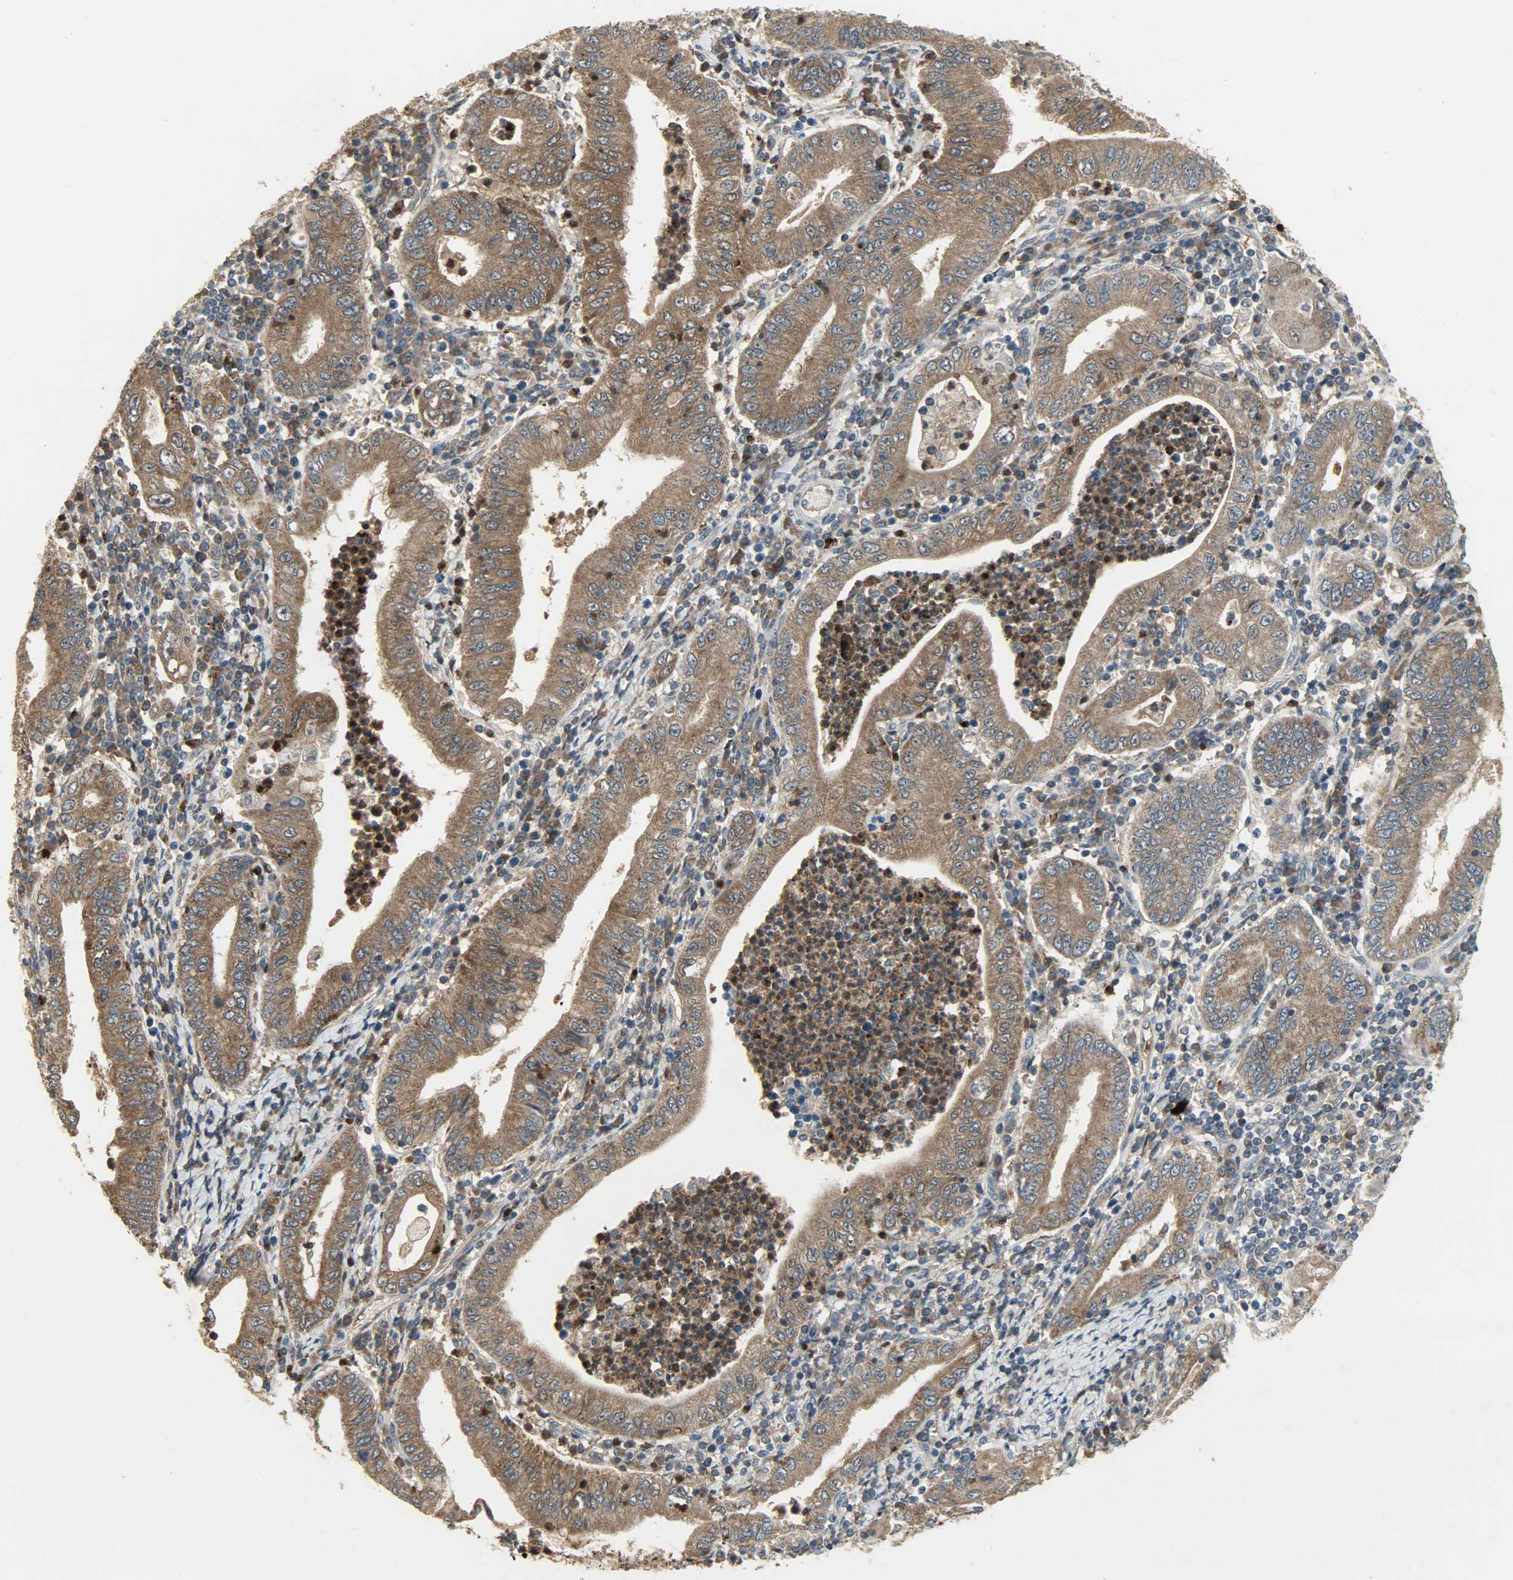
{"staining": {"intensity": "strong", "quantity": ">75%", "location": "cytoplasmic/membranous"}, "tissue": "stomach cancer", "cell_type": "Tumor cells", "image_type": "cancer", "snomed": [{"axis": "morphology", "description": "Normal tissue, NOS"}, {"axis": "morphology", "description": "Adenocarcinoma, NOS"}, {"axis": "topography", "description": "Esophagus"}, {"axis": "topography", "description": "Stomach, upper"}, {"axis": "topography", "description": "Peripheral nerve tissue"}], "caption": "Tumor cells reveal high levels of strong cytoplasmic/membranous positivity in approximately >75% of cells in stomach adenocarcinoma. (DAB (3,3'-diaminobenzidine) = brown stain, brightfield microscopy at high magnification).", "gene": "AMT", "patient": {"sex": "male", "age": 62}}